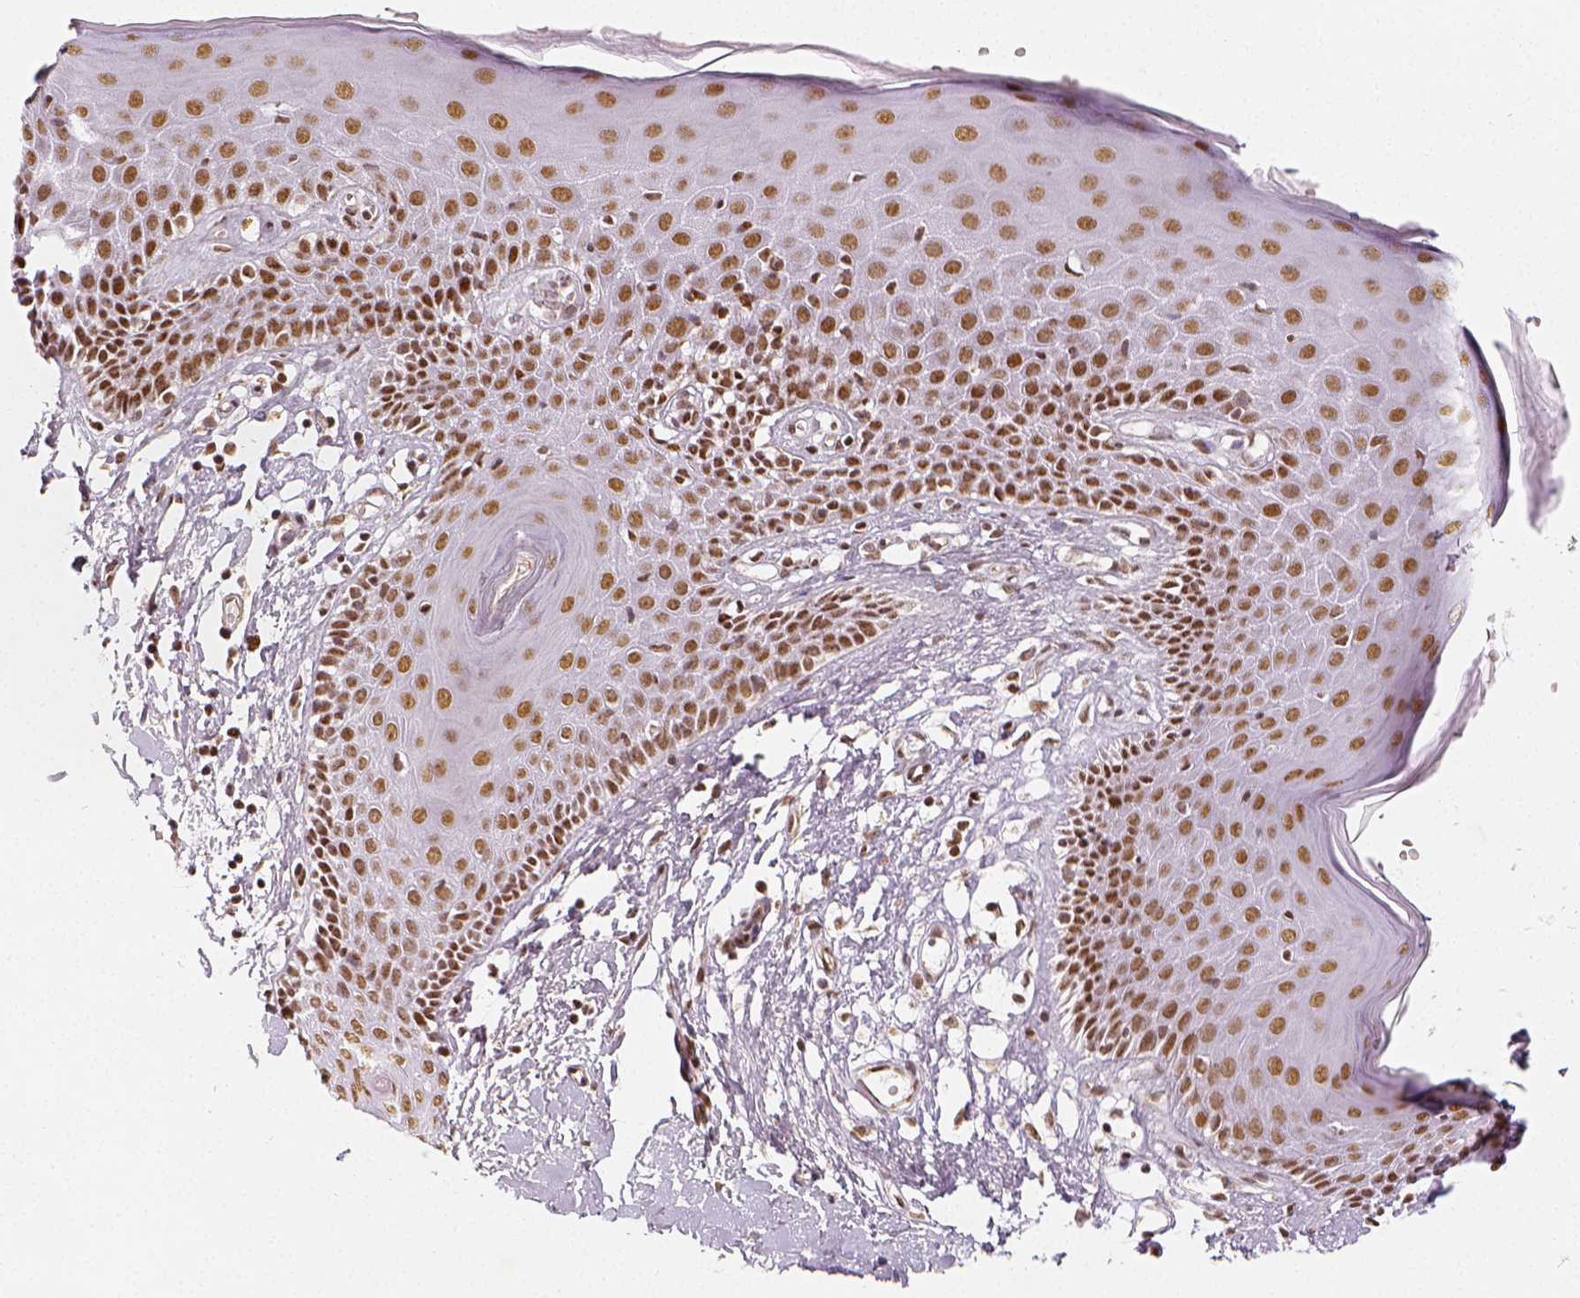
{"staining": {"intensity": "moderate", "quantity": ">75%", "location": "nuclear"}, "tissue": "skin", "cell_type": "Epidermal cells", "image_type": "normal", "snomed": [{"axis": "morphology", "description": "Normal tissue, NOS"}, {"axis": "topography", "description": "Vulva"}], "caption": "IHC of unremarkable human skin reveals medium levels of moderate nuclear staining in about >75% of epidermal cells.", "gene": "KDM5B", "patient": {"sex": "female", "age": 68}}